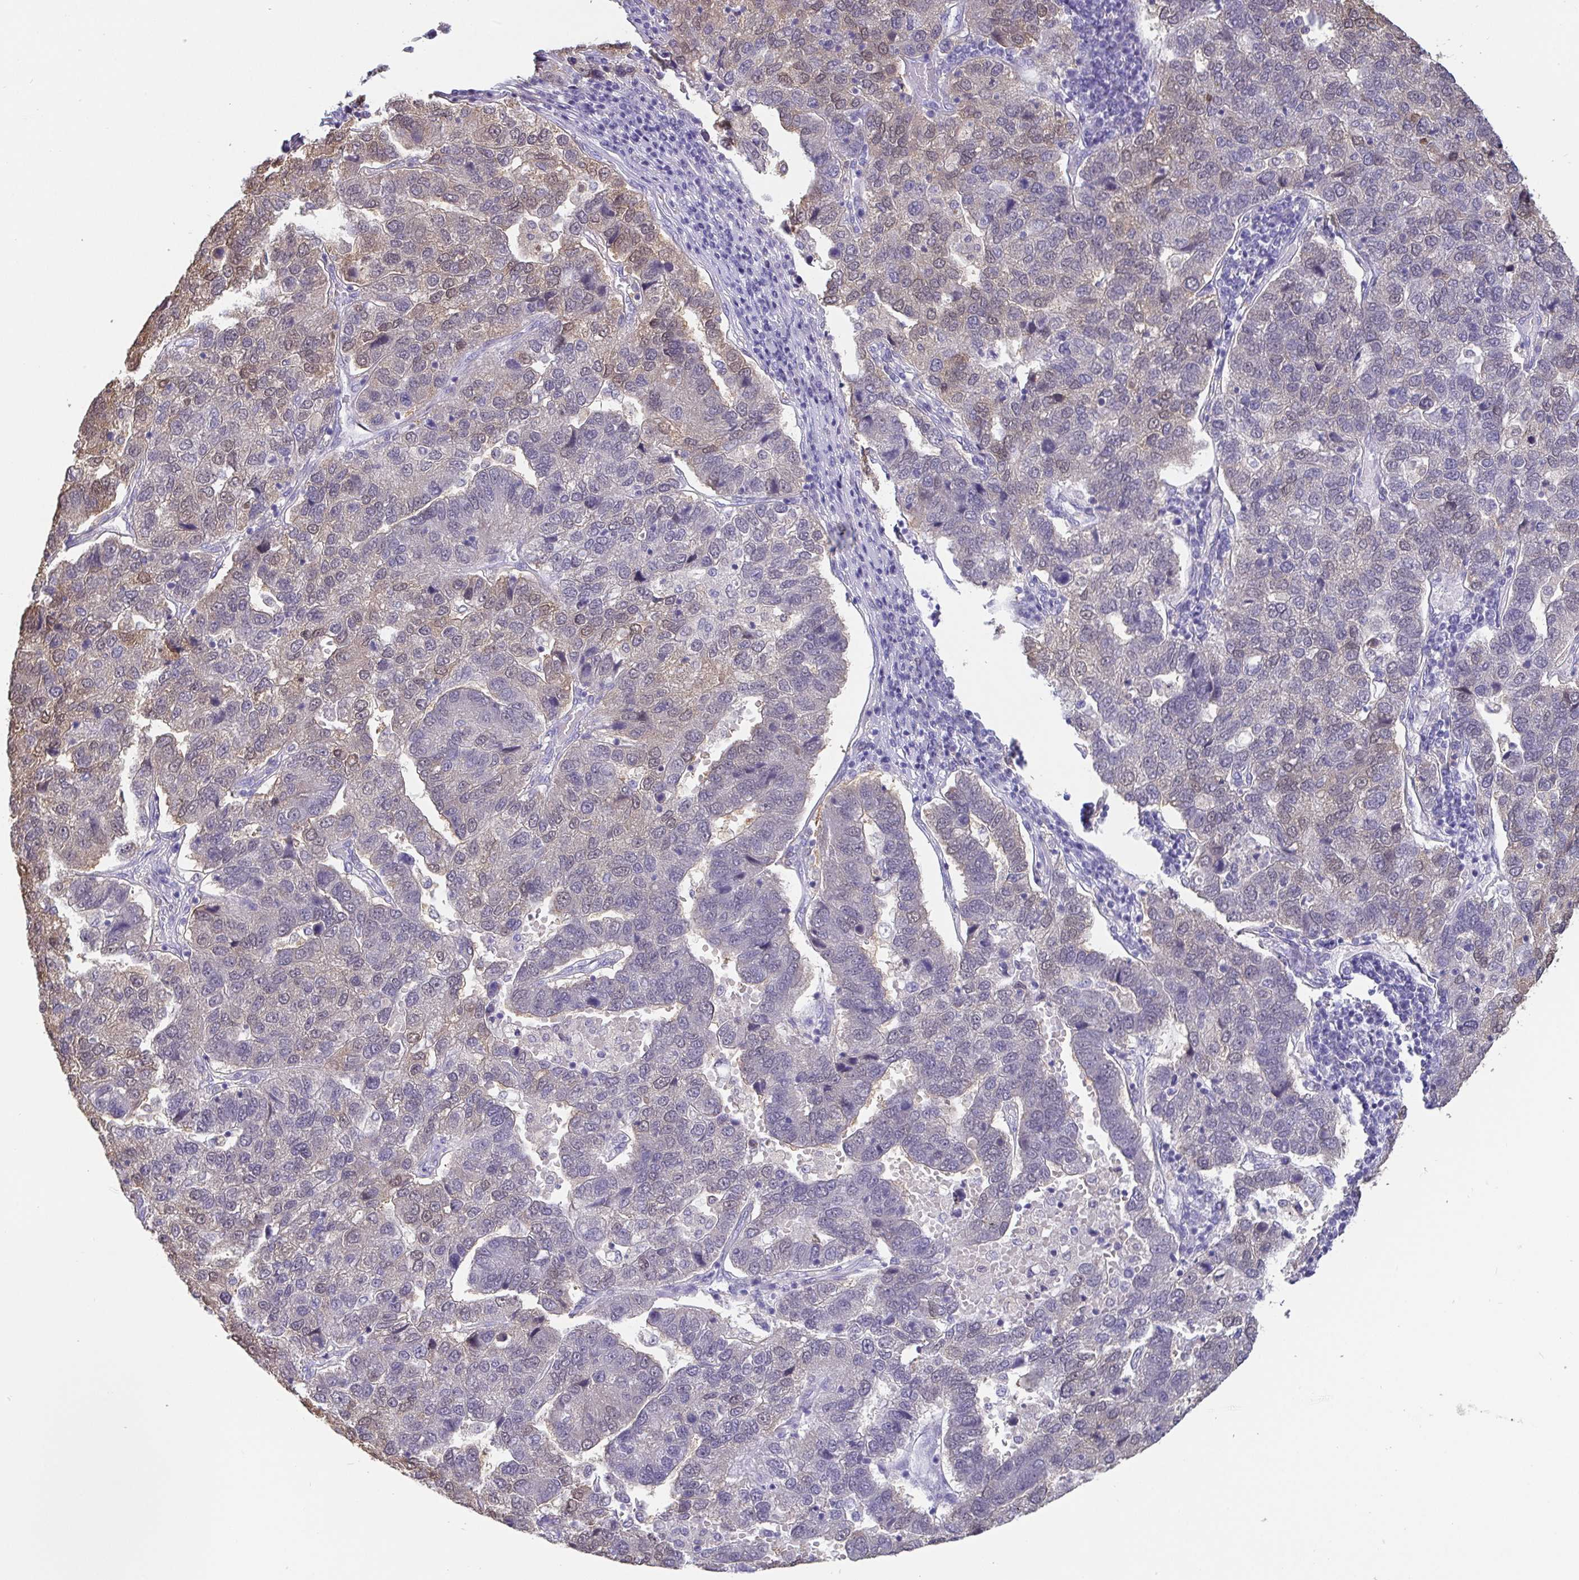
{"staining": {"intensity": "moderate", "quantity": "<25%", "location": "cytoplasmic/membranous,nuclear"}, "tissue": "pancreatic cancer", "cell_type": "Tumor cells", "image_type": "cancer", "snomed": [{"axis": "morphology", "description": "Adenocarcinoma, NOS"}, {"axis": "topography", "description": "Pancreas"}], "caption": "Immunohistochemistry of human pancreatic cancer (adenocarcinoma) reveals low levels of moderate cytoplasmic/membranous and nuclear expression in about <25% of tumor cells.", "gene": "IDH1", "patient": {"sex": "female", "age": 61}}